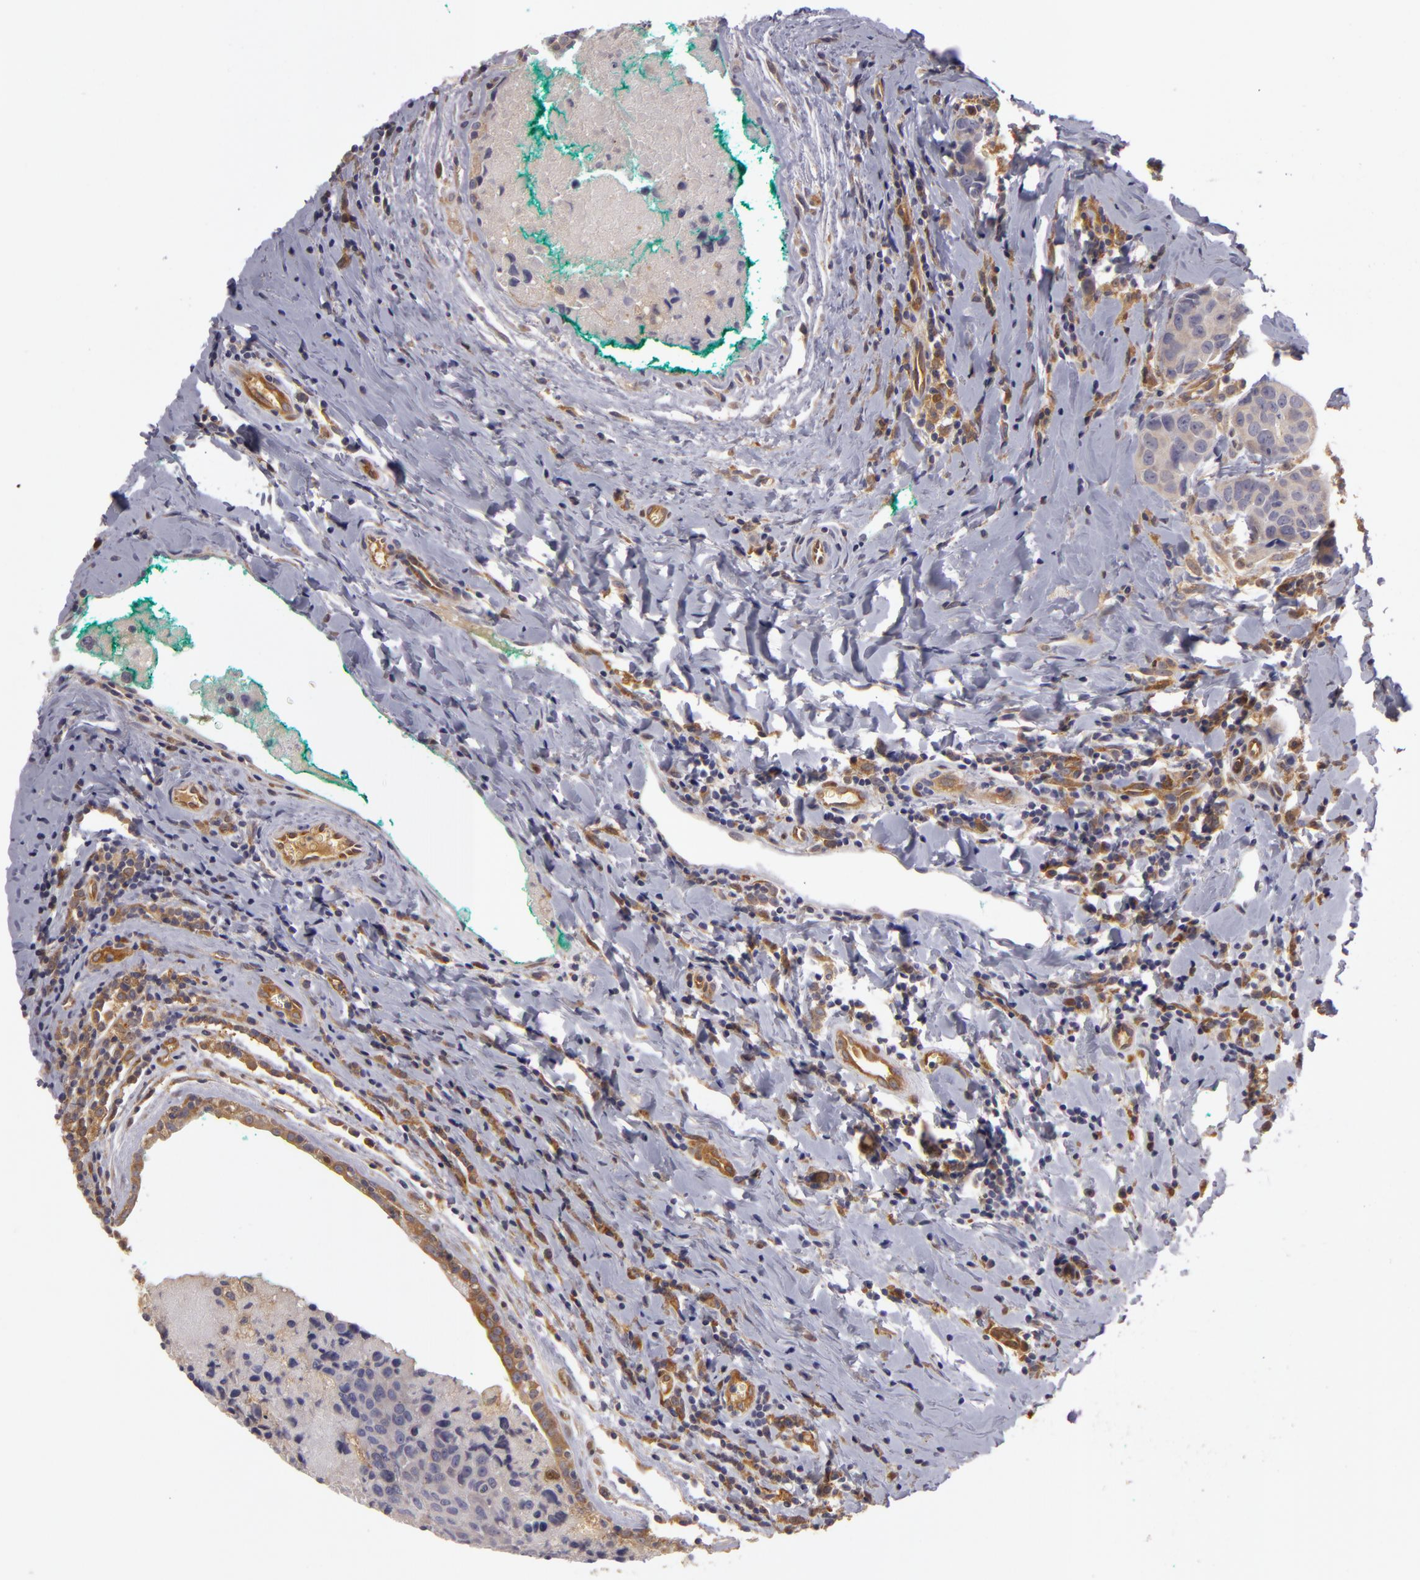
{"staining": {"intensity": "weak", "quantity": "25%-75%", "location": "cytoplasmic/membranous"}, "tissue": "breast cancer", "cell_type": "Tumor cells", "image_type": "cancer", "snomed": [{"axis": "morphology", "description": "Duct carcinoma"}, {"axis": "topography", "description": "Breast"}], "caption": "Human breast cancer stained for a protein (brown) demonstrates weak cytoplasmic/membranous positive expression in approximately 25%-75% of tumor cells.", "gene": "ZNF229", "patient": {"sex": "female", "age": 24}}